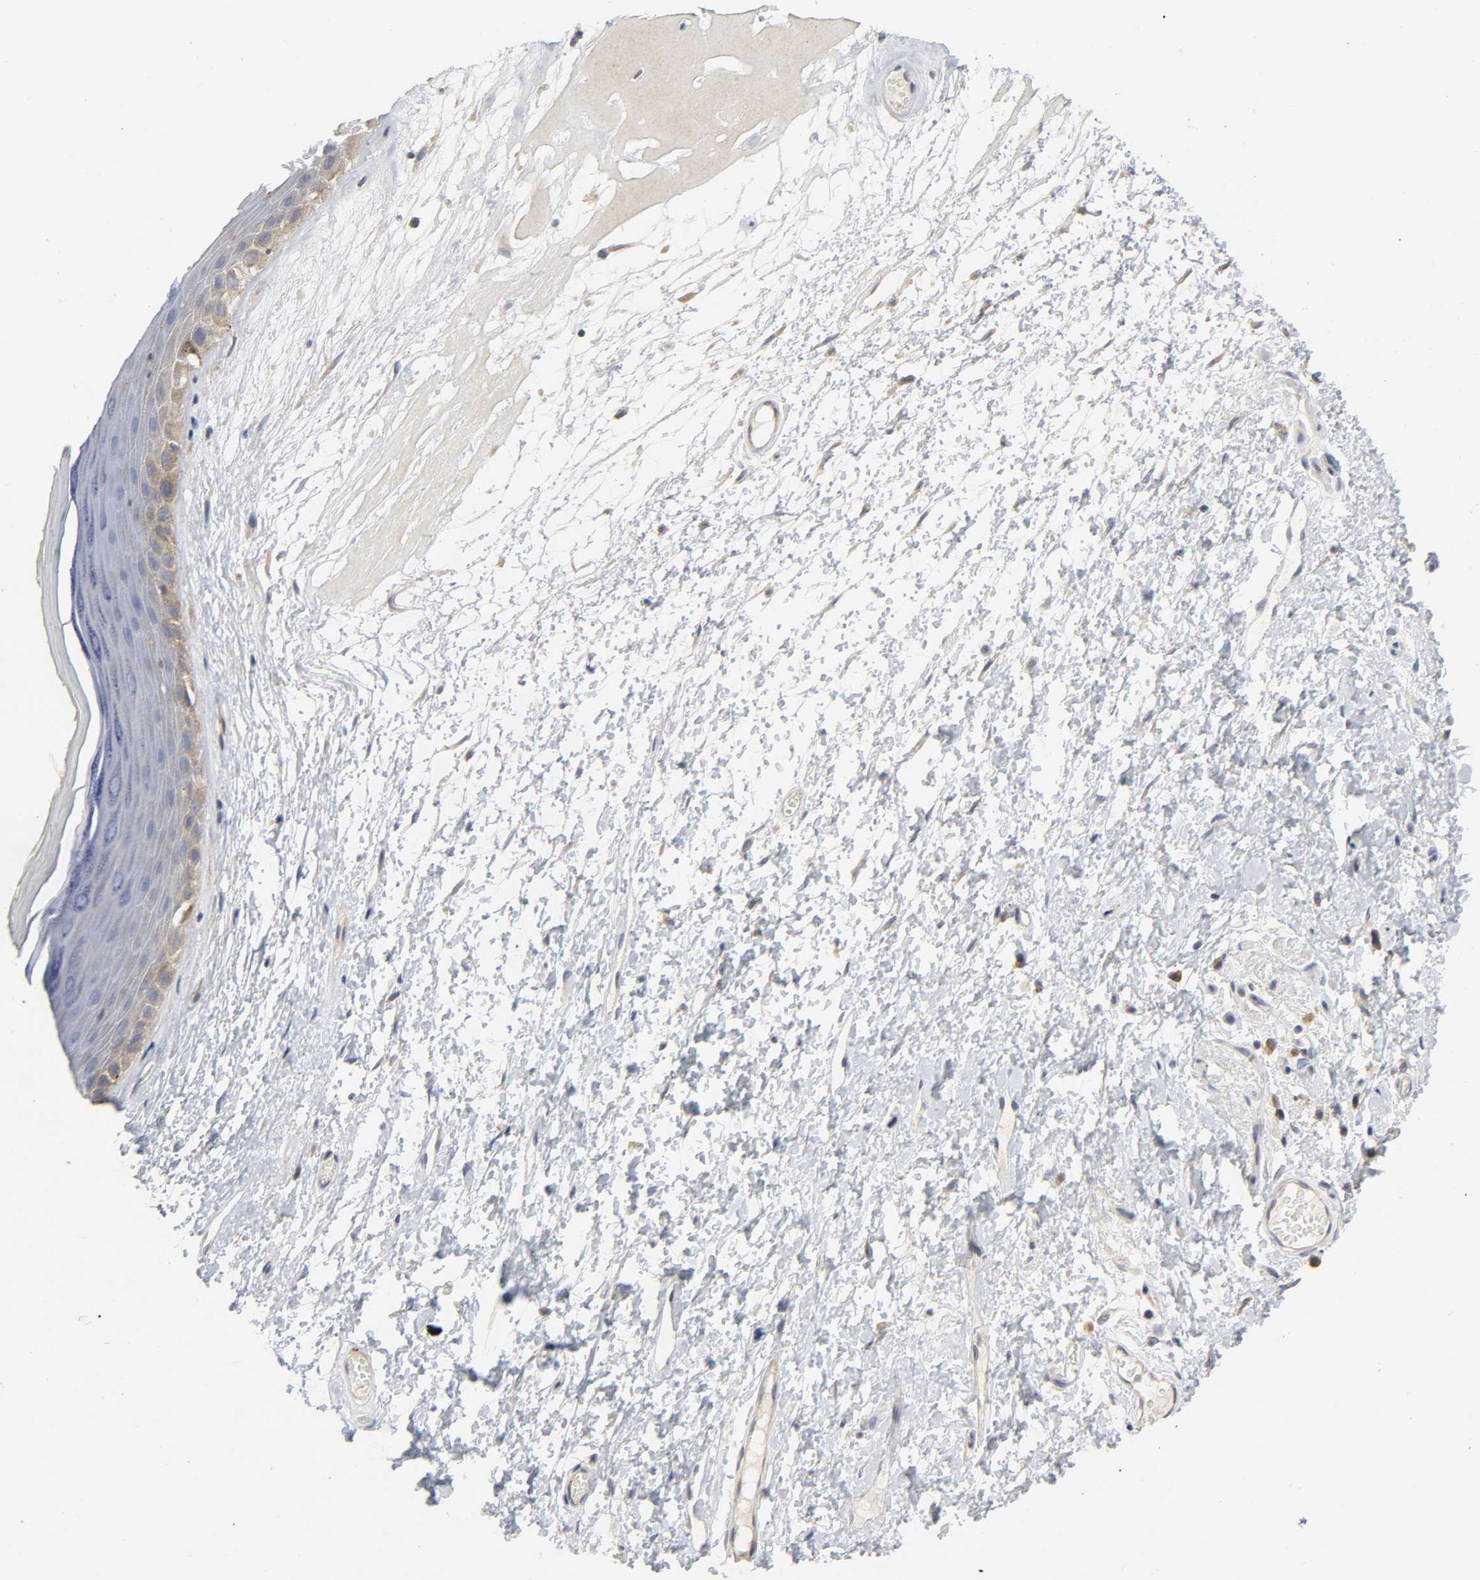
{"staining": {"intensity": "moderate", "quantity": "25%-75%", "location": "cytoplasmic/membranous"}, "tissue": "skin", "cell_type": "Epidermal cells", "image_type": "normal", "snomed": [{"axis": "morphology", "description": "Normal tissue, NOS"}, {"axis": "morphology", "description": "Inflammation, NOS"}, {"axis": "topography", "description": "Vulva"}], "caption": "Skin stained for a protein (brown) exhibits moderate cytoplasmic/membranous positive positivity in about 25%-75% of epidermal cells.", "gene": "HDAC6", "patient": {"sex": "female", "age": 84}}